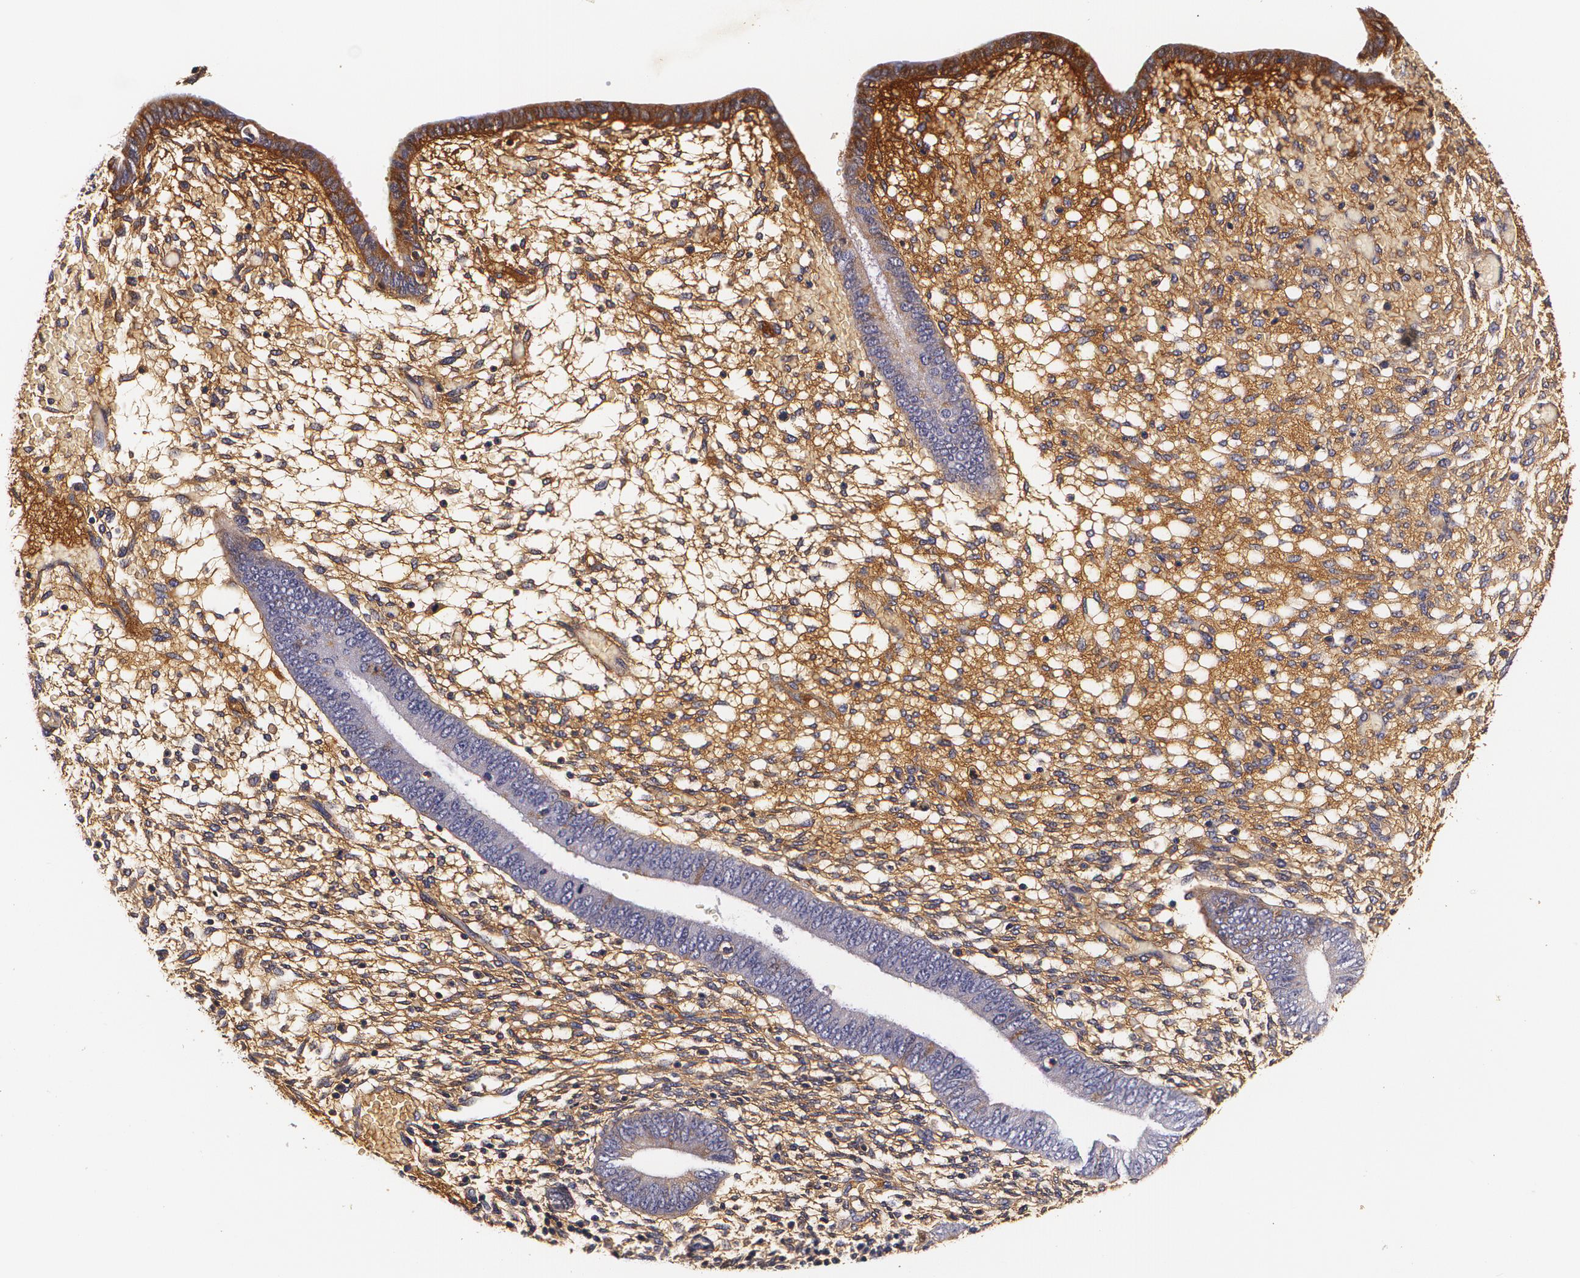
{"staining": {"intensity": "negative", "quantity": "none", "location": "none"}, "tissue": "endometrium", "cell_type": "Cells in endometrial stroma", "image_type": "normal", "snomed": [{"axis": "morphology", "description": "Normal tissue, NOS"}, {"axis": "topography", "description": "Endometrium"}], "caption": "High power microscopy histopathology image of an immunohistochemistry histopathology image of normal endometrium, revealing no significant positivity in cells in endometrial stroma. The staining is performed using DAB (3,3'-diaminobenzidine) brown chromogen with nuclei counter-stained in using hematoxylin.", "gene": "TTR", "patient": {"sex": "female", "age": 42}}